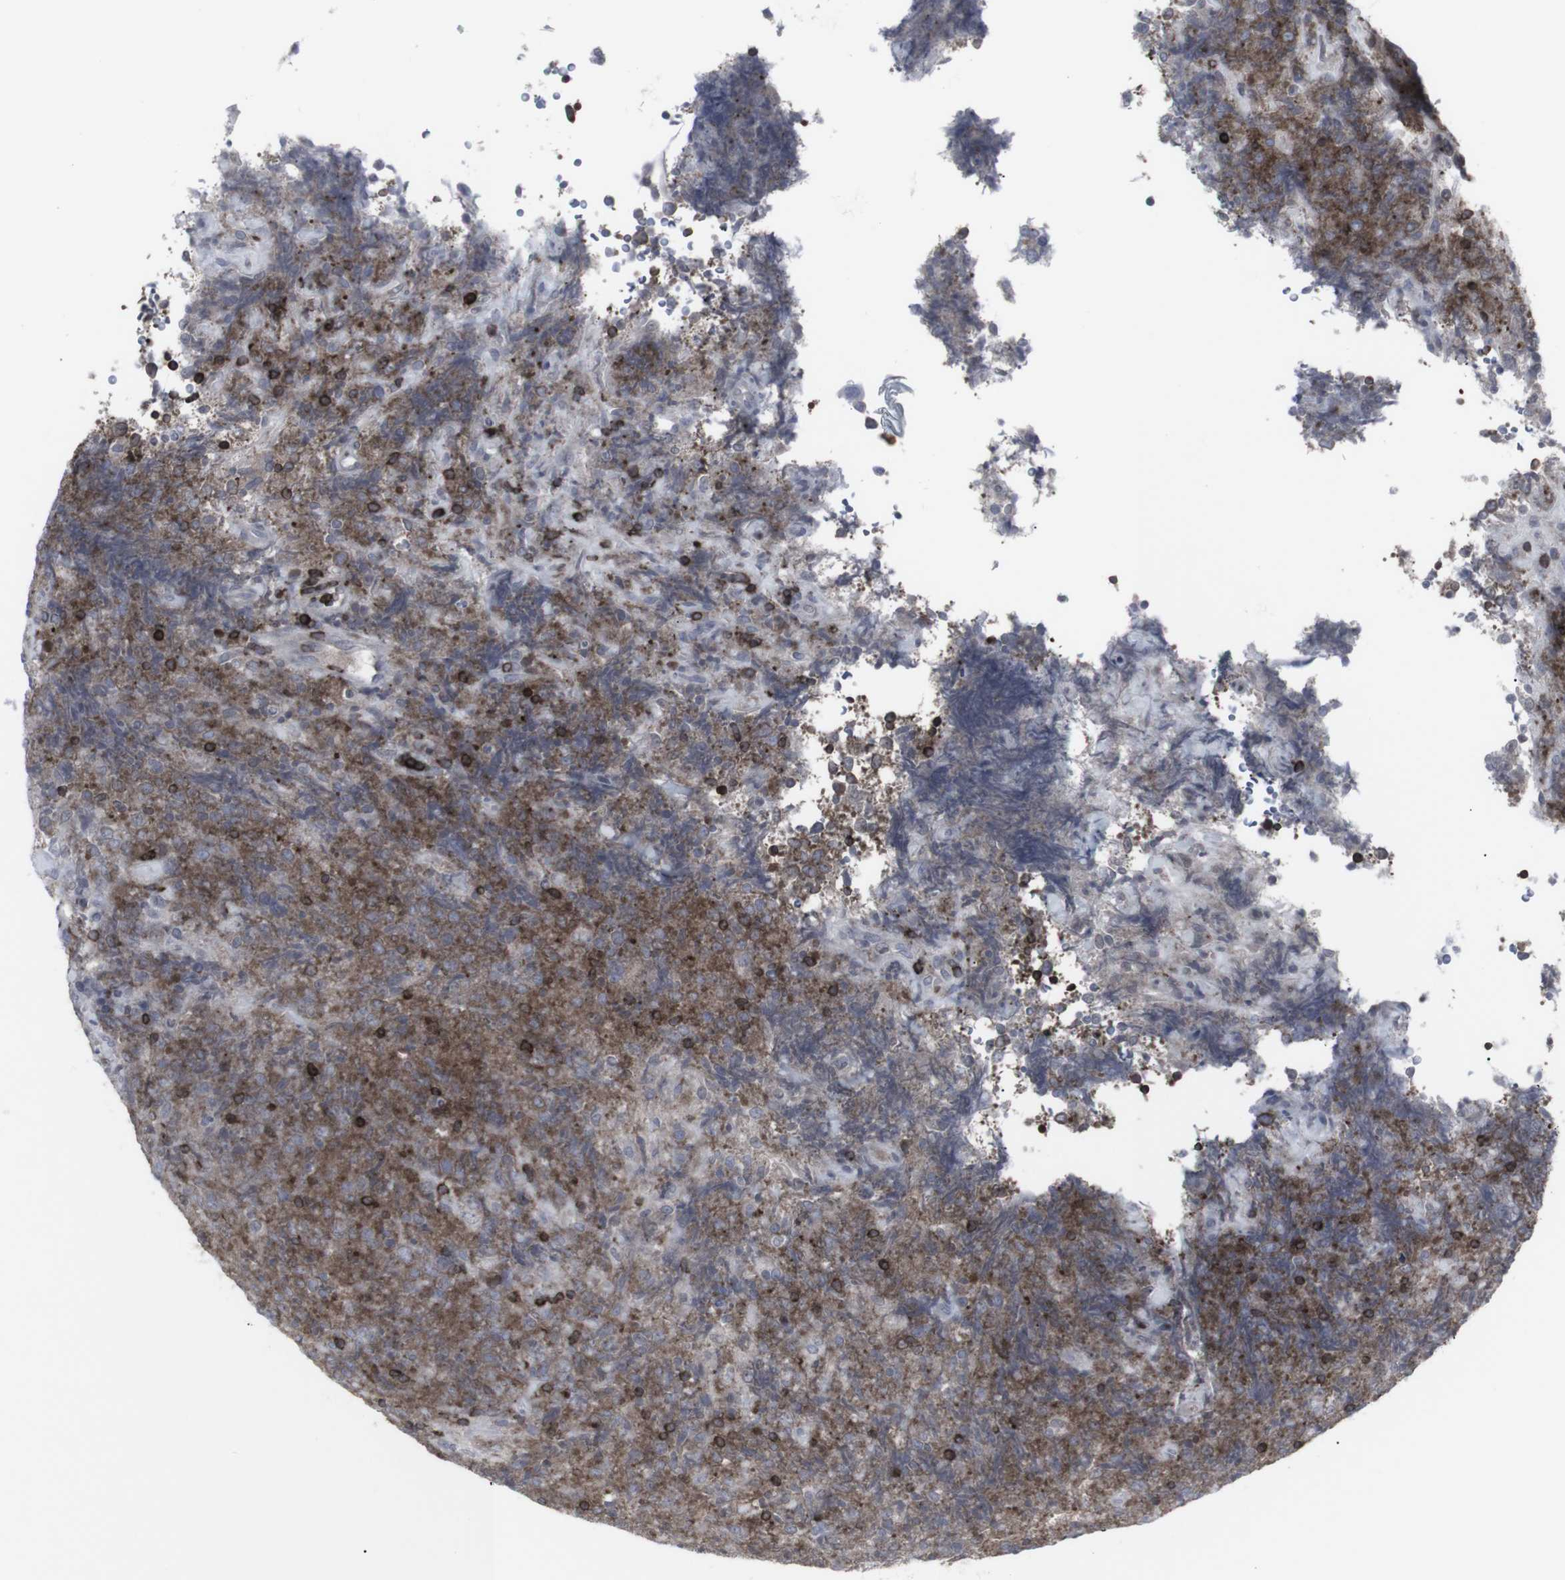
{"staining": {"intensity": "moderate", "quantity": ">75%", "location": "cytoplasmic/membranous"}, "tissue": "lymphoma", "cell_type": "Tumor cells", "image_type": "cancer", "snomed": [{"axis": "morphology", "description": "Malignant lymphoma, non-Hodgkin's type, High grade"}, {"axis": "topography", "description": "Tonsil"}], "caption": "Approximately >75% of tumor cells in human lymphoma display moderate cytoplasmic/membranous protein expression as visualized by brown immunohistochemical staining.", "gene": "APOBEC2", "patient": {"sex": "female", "age": 36}}